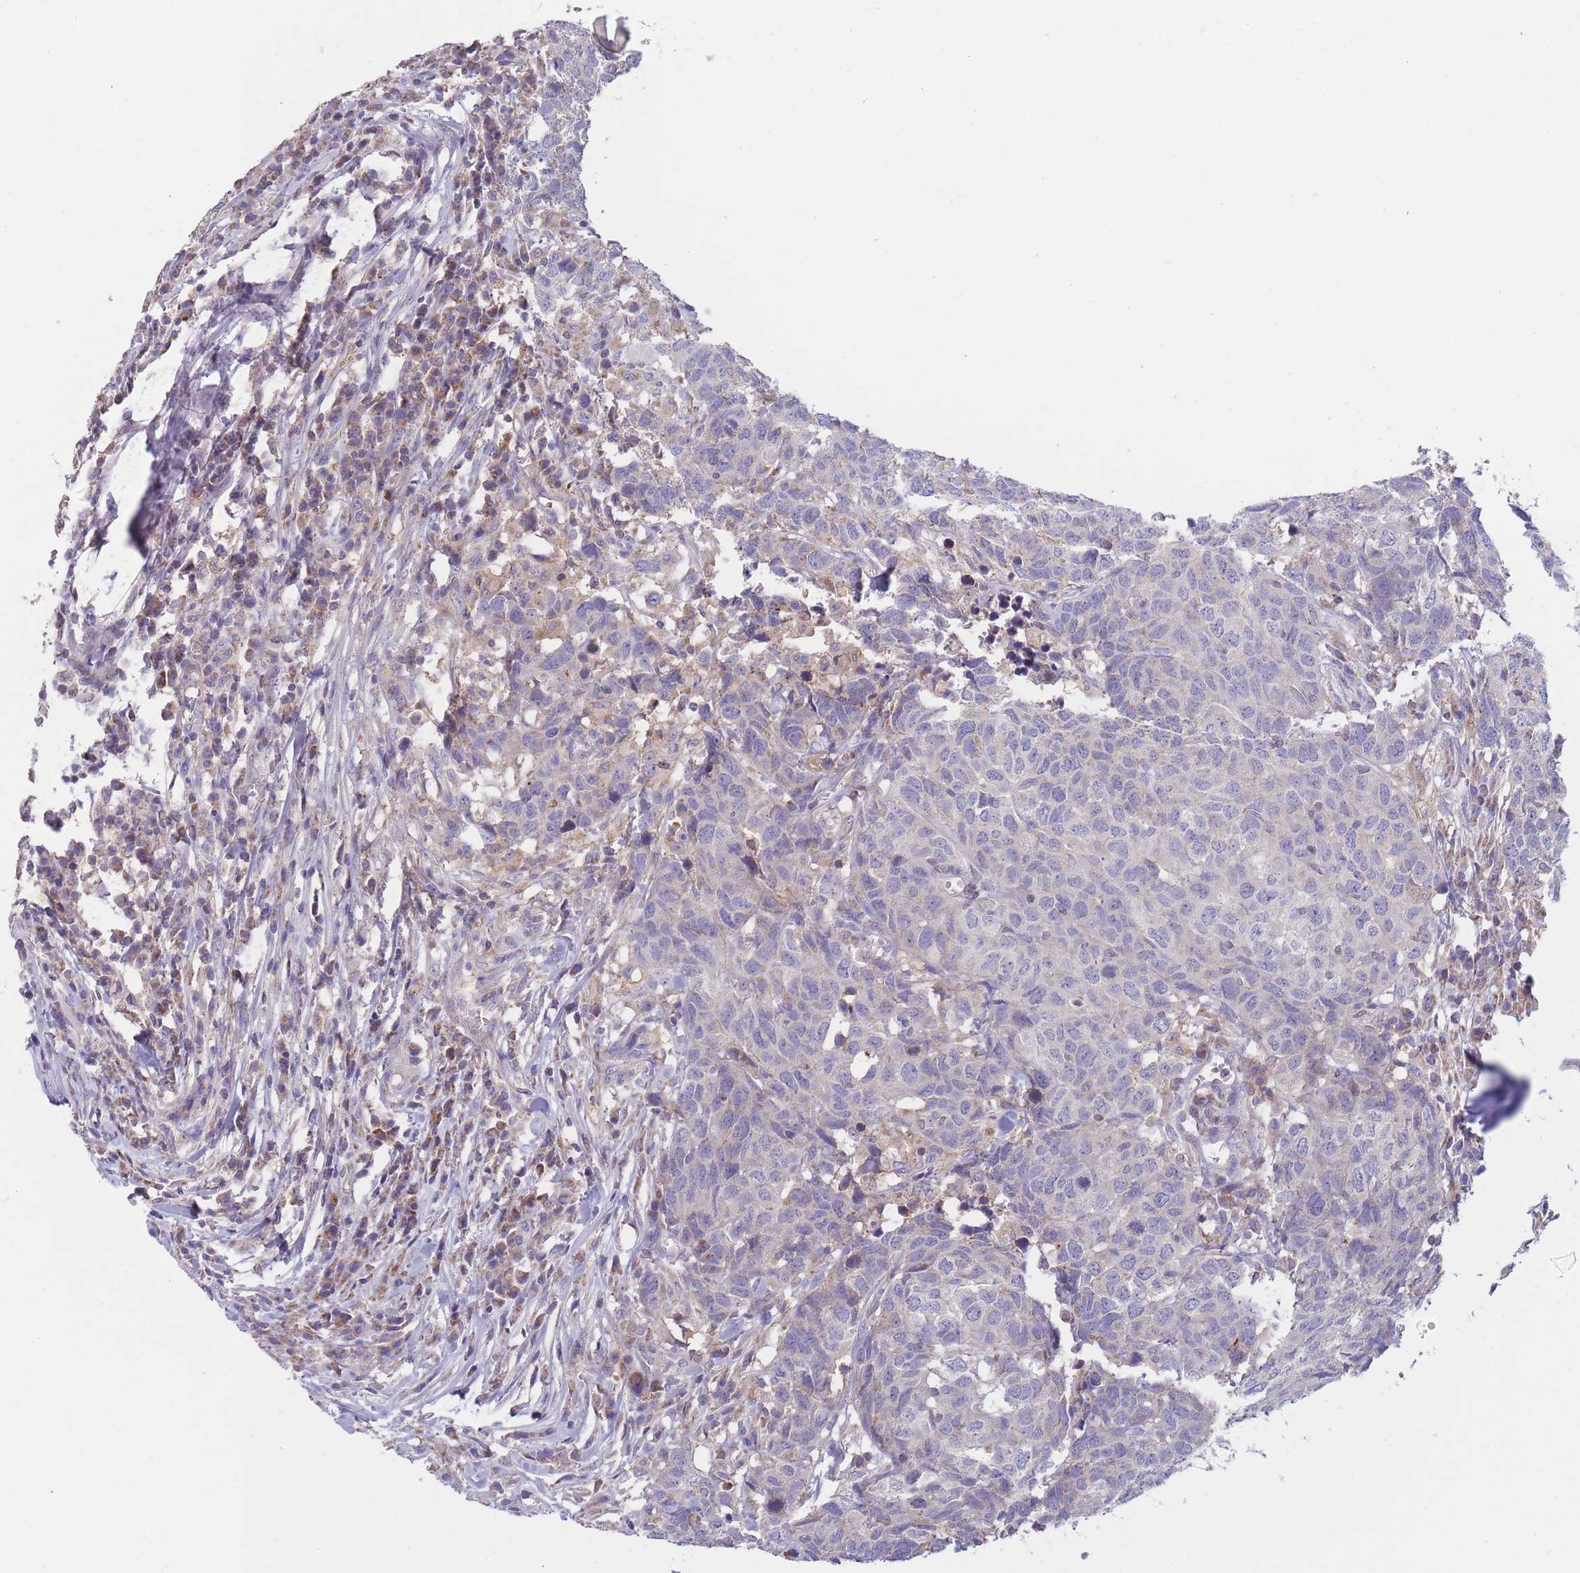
{"staining": {"intensity": "negative", "quantity": "none", "location": "none"}, "tissue": "head and neck cancer", "cell_type": "Tumor cells", "image_type": "cancer", "snomed": [{"axis": "morphology", "description": "Normal tissue, NOS"}, {"axis": "morphology", "description": "Squamous cell carcinoma, NOS"}, {"axis": "topography", "description": "Skeletal muscle"}, {"axis": "topography", "description": "Vascular tissue"}, {"axis": "topography", "description": "Peripheral nerve tissue"}, {"axis": "topography", "description": "Head-Neck"}], "caption": "Immunohistochemistry image of human head and neck cancer stained for a protein (brown), which reveals no positivity in tumor cells. (DAB IHC with hematoxylin counter stain).", "gene": "SLC25A42", "patient": {"sex": "male", "age": 66}}